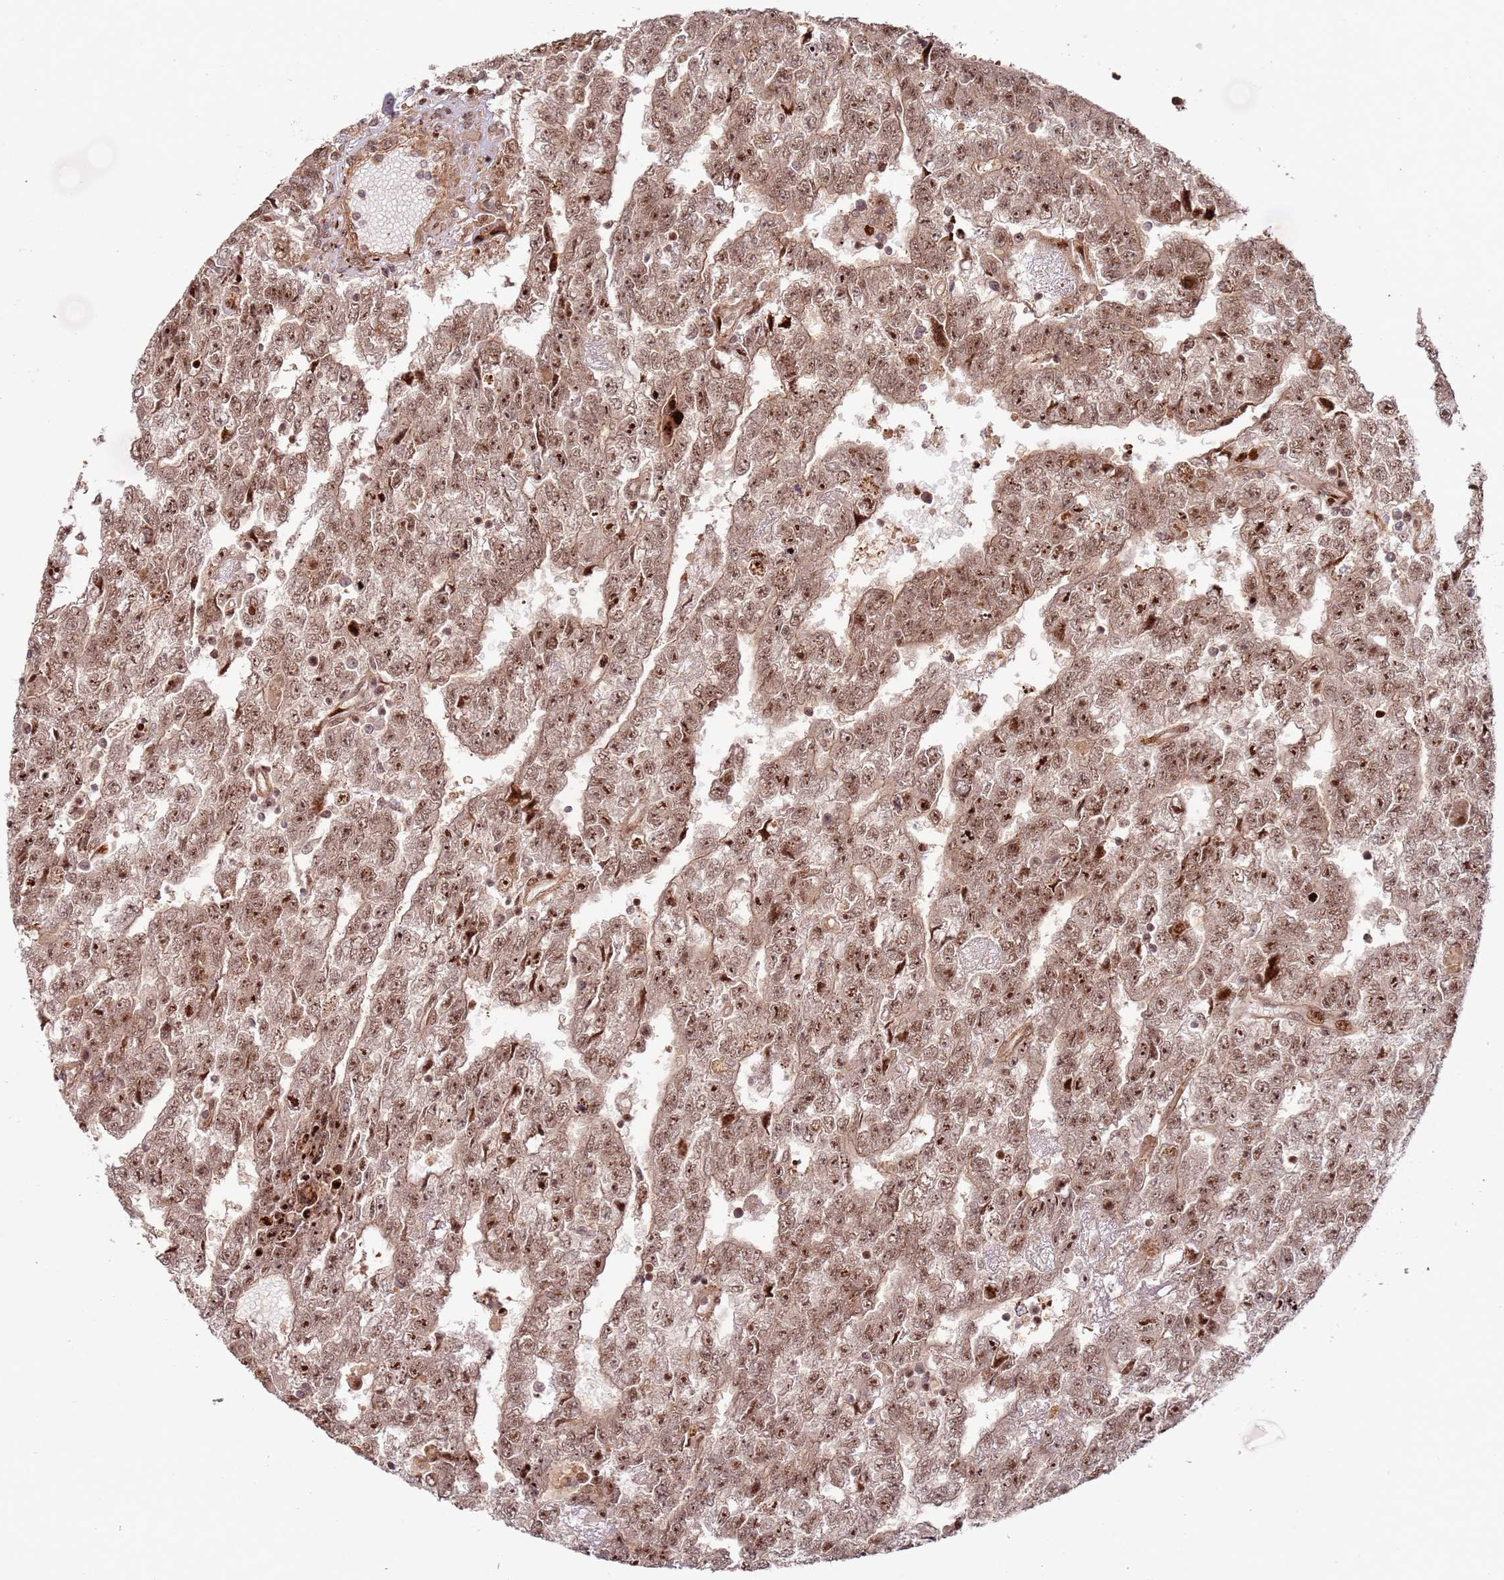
{"staining": {"intensity": "moderate", "quantity": ">75%", "location": "cytoplasmic/membranous,nuclear"}, "tissue": "testis cancer", "cell_type": "Tumor cells", "image_type": "cancer", "snomed": [{"axis": "morphology", "description": "Carcinoma, Embryonal, NOS"}, {"axis": "topography", "description": "Testis"}], "caption": "Protein staining demonstrates moderate cytoplasmic/membranous and nuclear staining in approximately >75% of tumor cells in testis cancer.", "gene": "TMEM233", "patient": {"sex": "male", "age": 25}}